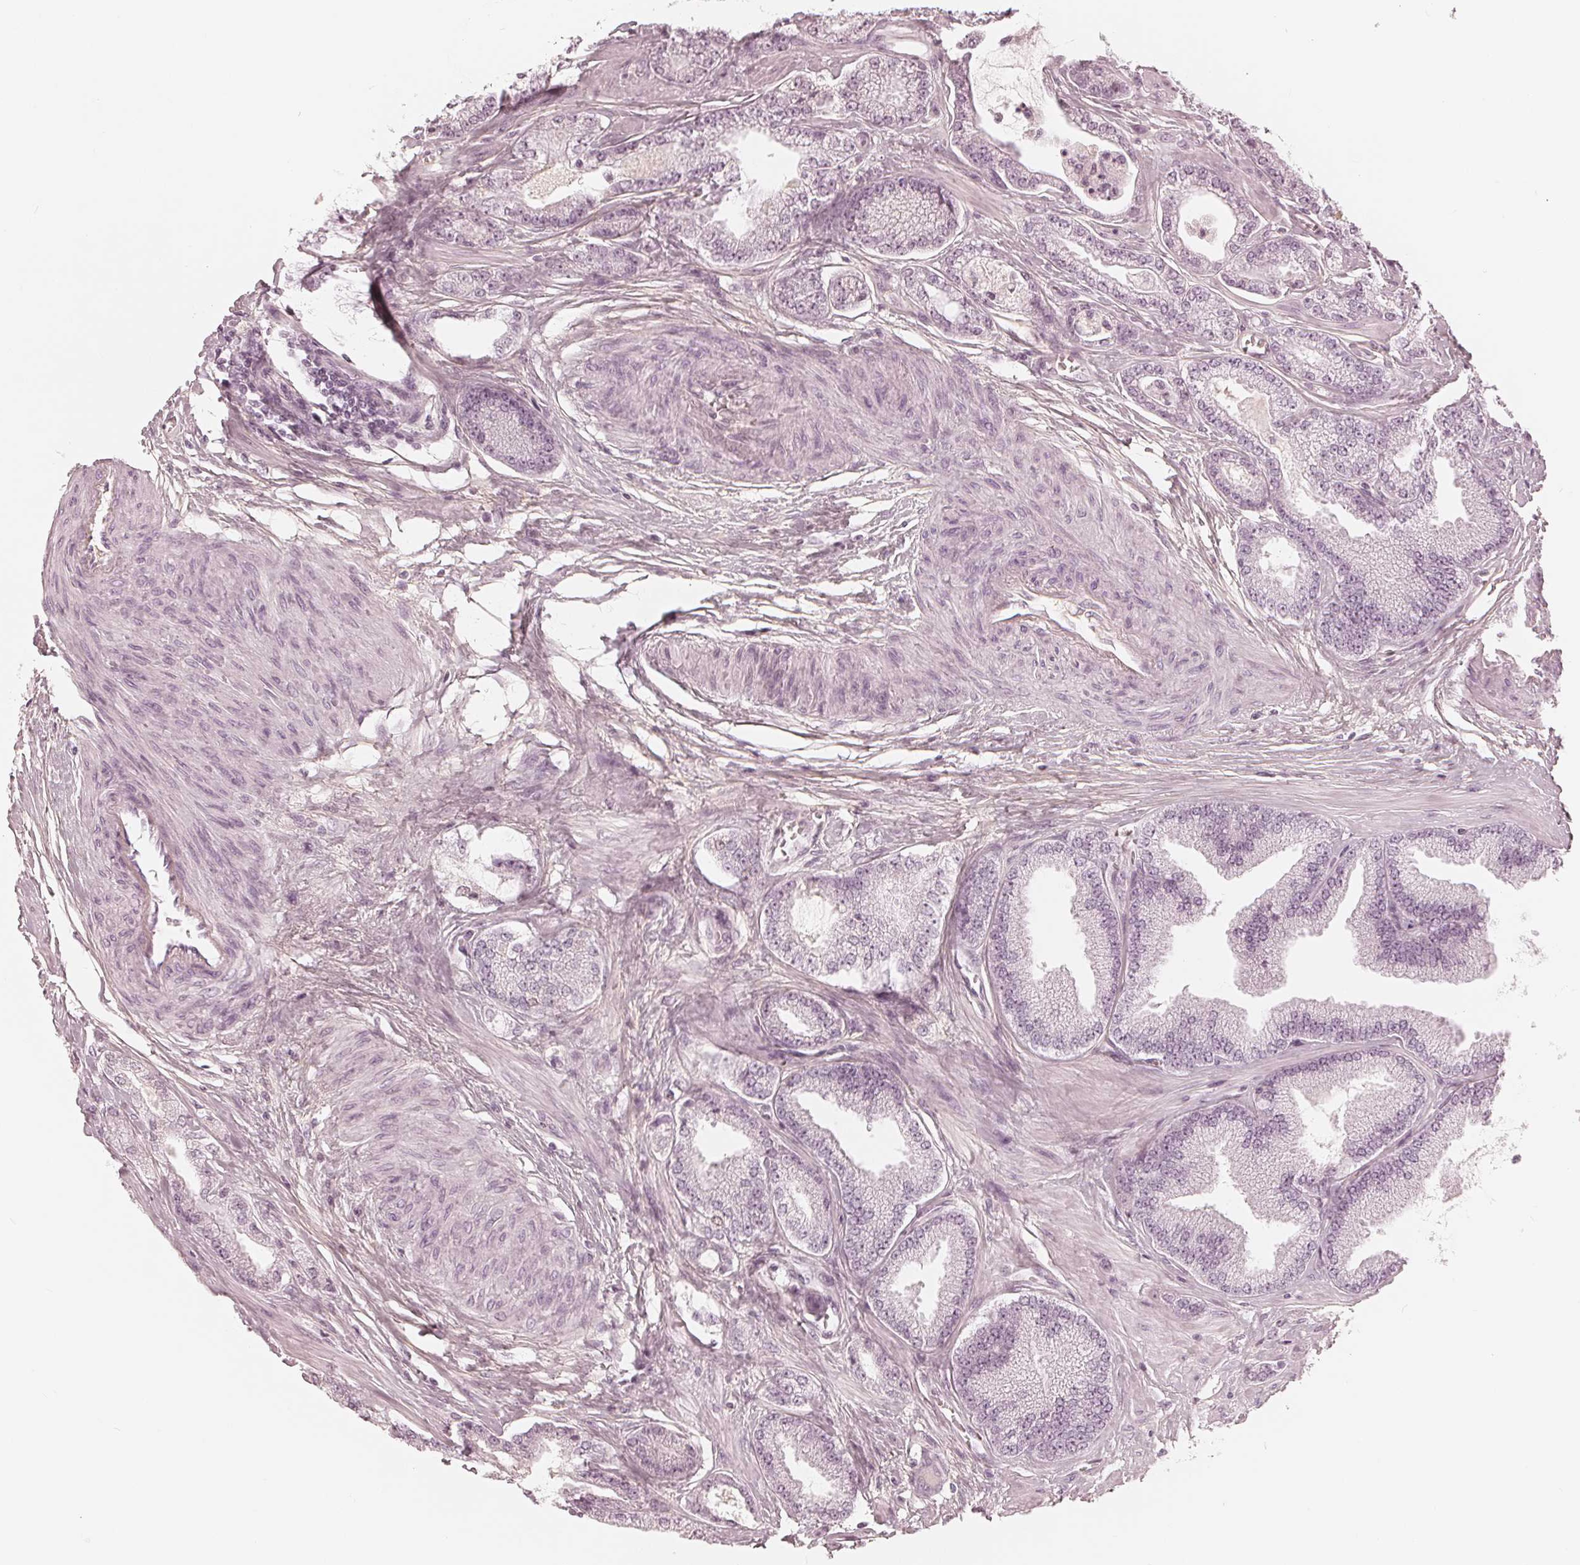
{"staining": {"intensity": "negative", "quantity": "none", "location": "none"}, "tissue": "prostate cancer", "cell_type": "Tumor cells", "image_type": "cancer", "snomed": [{"axis": "morphology", "description": "Adenocarcinoma, Low grade"}, {"axis": "topography", "description": "Prostate"}], "caption": "Immunohistochemistry (IHC) of human low-grade adenocarcinoma (prostate) exhibits no expression in tumor cells. The staining was performed using DAB (3,3'-diaminobenzidine) to visualize the protein expression in brown, while the nuclei were stained in blue with hematoxylin (Magnification: 20x).", "gene": "PAEP", "patient": {"sex": "male", "age": 55}}